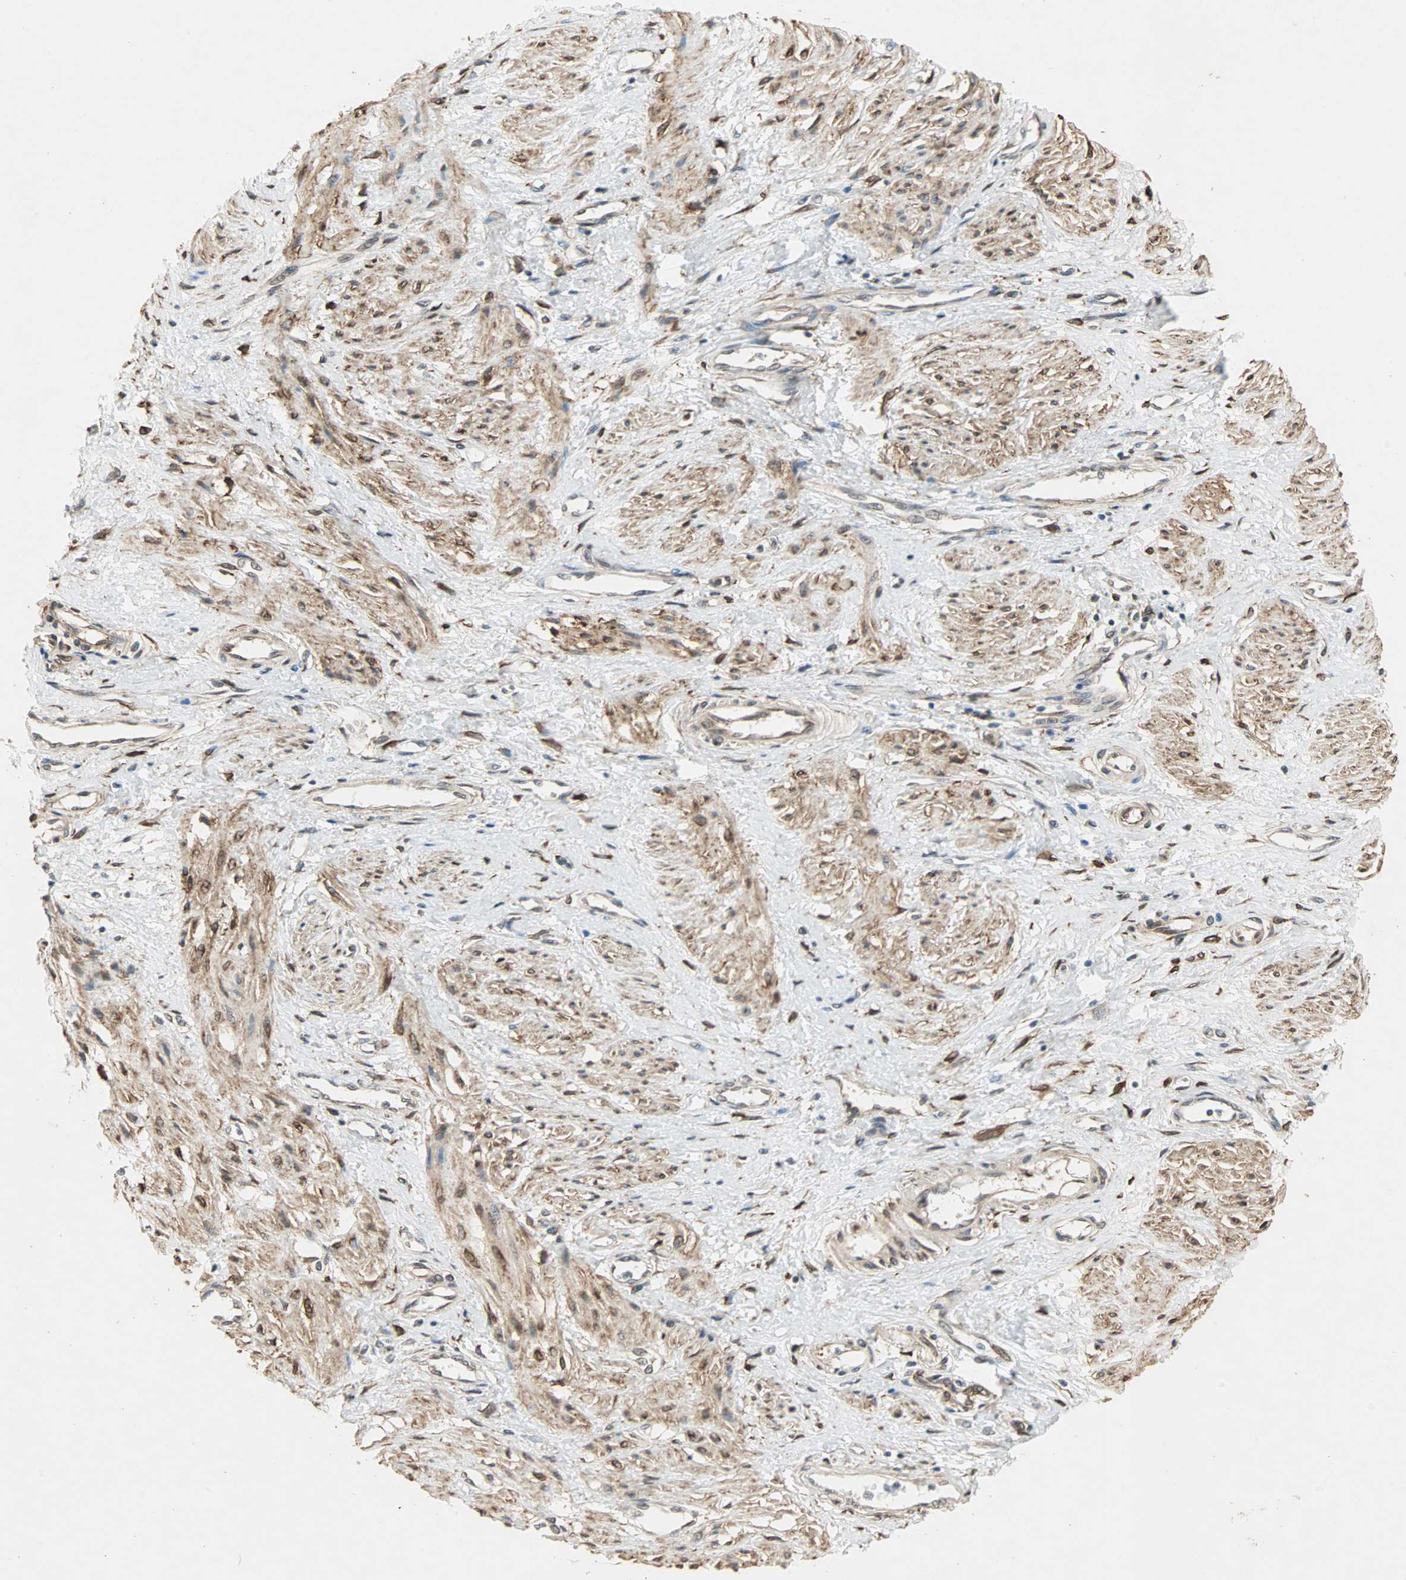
{"staining": {"intensity": "weak", "quantity": ">75%", "location": "cytoplasmic/membranous"}, "tissue": "smooth muscle", "cell_type": "Smooth muscle cells", "image_type": "normal", "snomed": [{"axis": "morphology", "description": "Normal tissue, NOS"}, {"axis": "topography", "description": "Smooth muscle"}, {"axis": "topography", "description": "Uterus"}], "caption": "An immunohistochemistry (IHC) histopathology image of normal tissue is shown. Protein staining in brown shows weak cytoplasmic/membranous positivity in smooth muscle within smooth muscle cells. (DAB (3,3'-diaminobenzidine) IHC, brown staining for protein, blue staining for nuclei).", "gene": "TRPV4", "patient": {"sex": "female", "age": 39}}